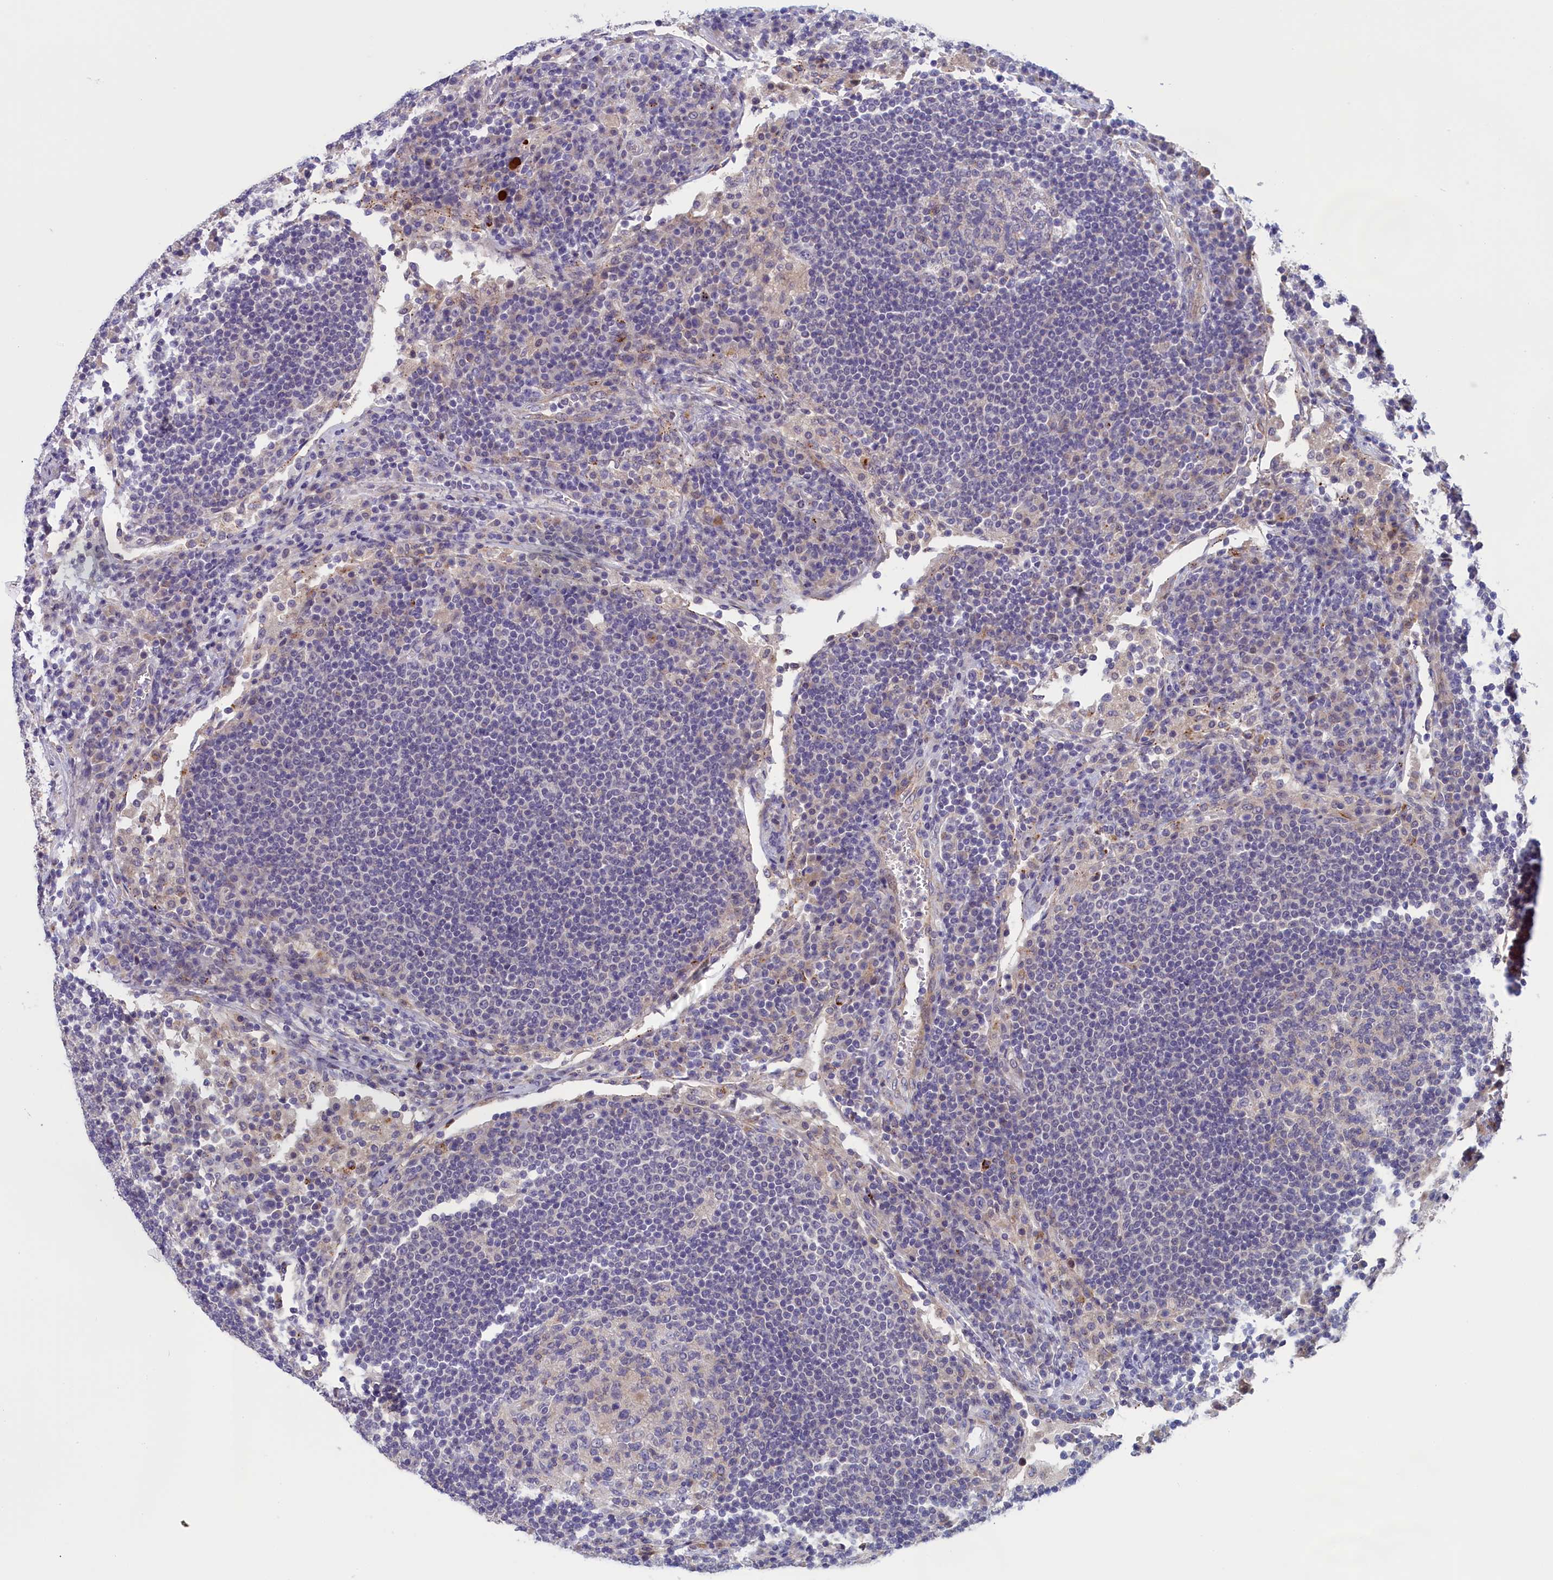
{"staining": {"intensity": "negative", "quantity": "none", "location": "none"}, "tissue": "lymph node", "cell_type": "Germinal center cells", "image_type": "normal", "snomed": [{"axis": "morphology", "description": "Normal tissue, NOS"}, {"axis": "topography", "description": "Lymph node"}], "caption": "A high-resolution histopathology image shows immunohistochemistry (IHC) staining of benign lymph node, which reveals no significant positivity in germinal center cells.", "gene": "IGFALS", "patient": {"sex": "female", "age": 53}}